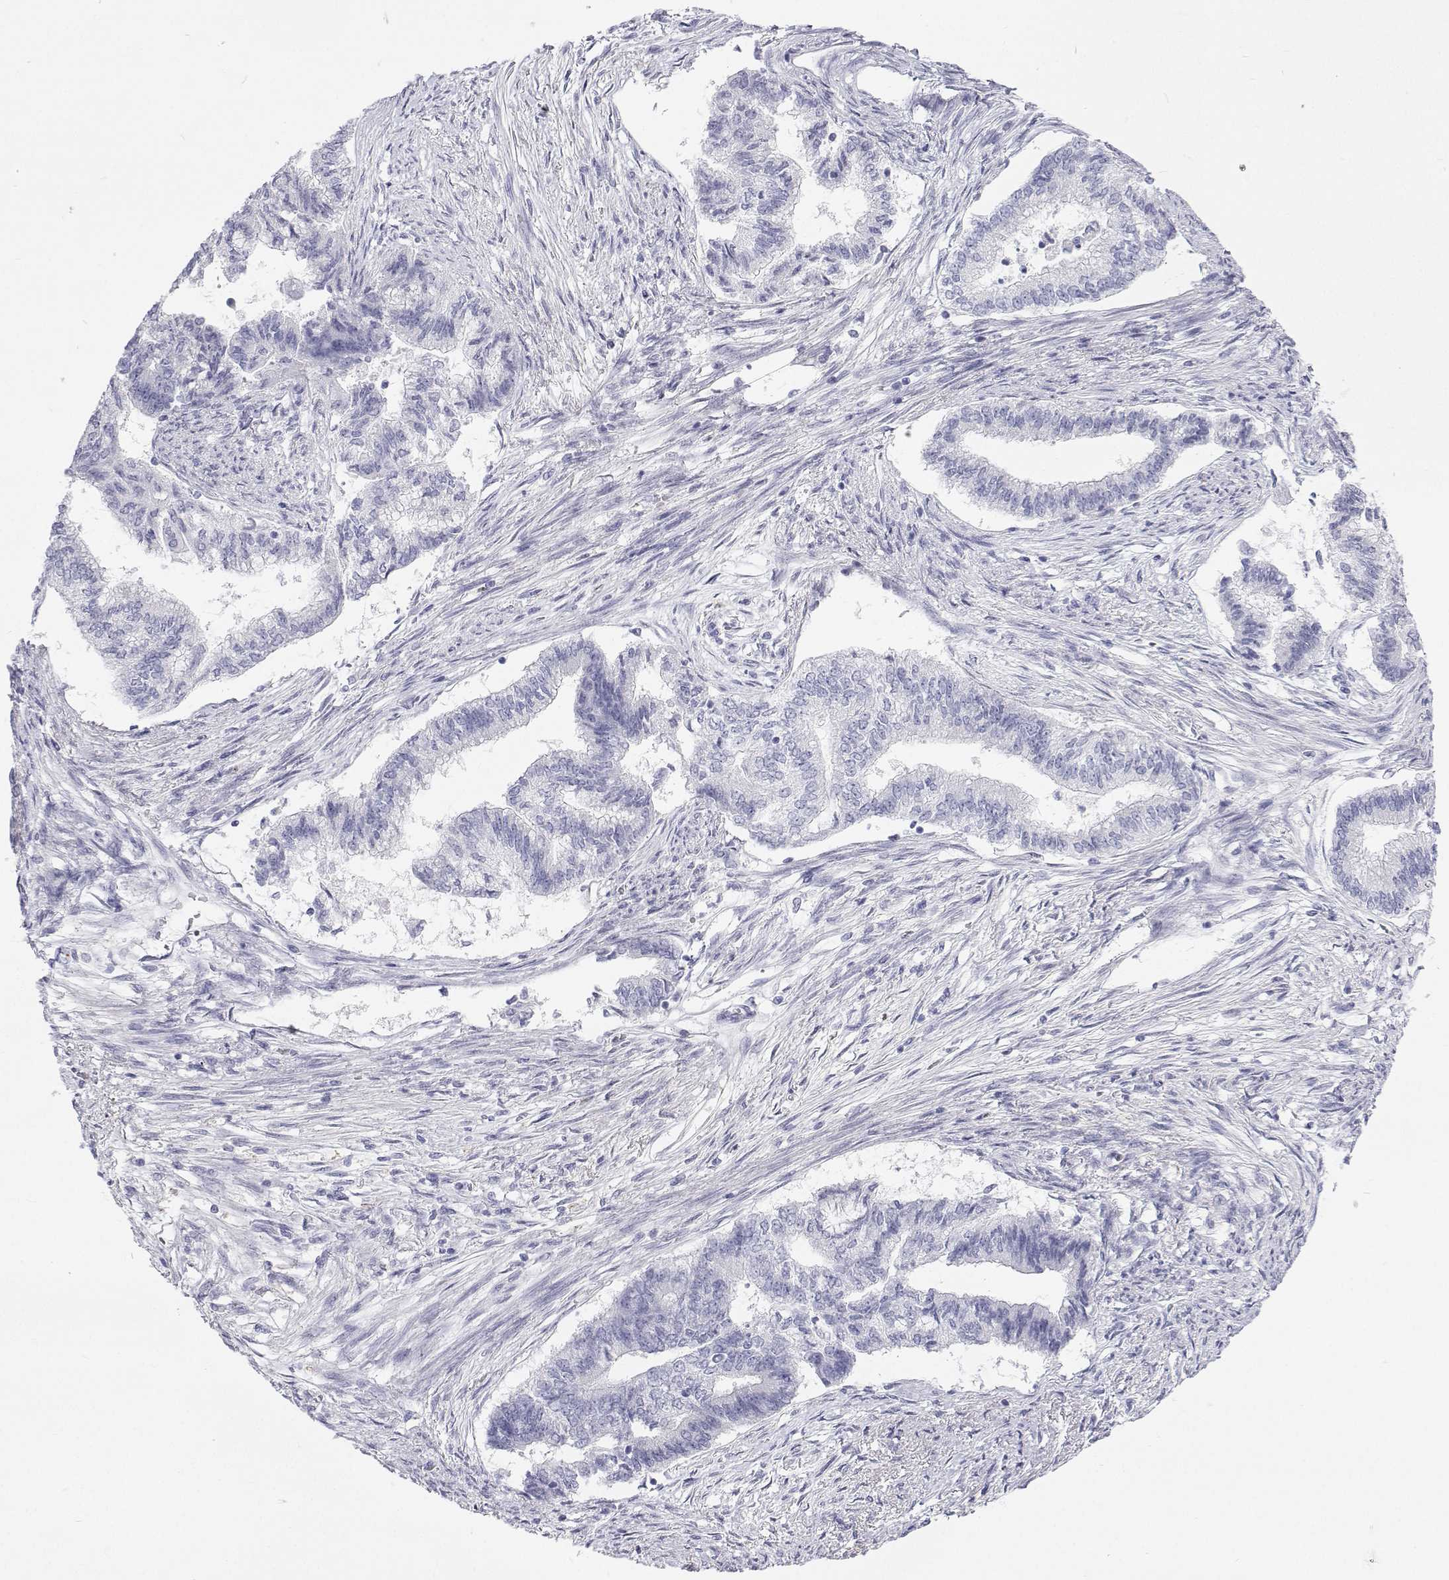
{"staining": {"intensity": "negative", "quantity": "none", "location": "none"}, "tissue": "endometrial cancer", "cell_type": "Tumor cells", "image_type": "cancer", "snomed": [{"axis": "morphology", "description": "Adenocarcinoma, NOS"}, {"axis": "topography", "description": "Endometrium"}], "caption": "Immunohistochemical staining of endometrial cancer (adenocarcinoma) shows no significant positivity in tumor cells.", "gene": "TTN", "patient": {"sex": "female", "age": 65}}